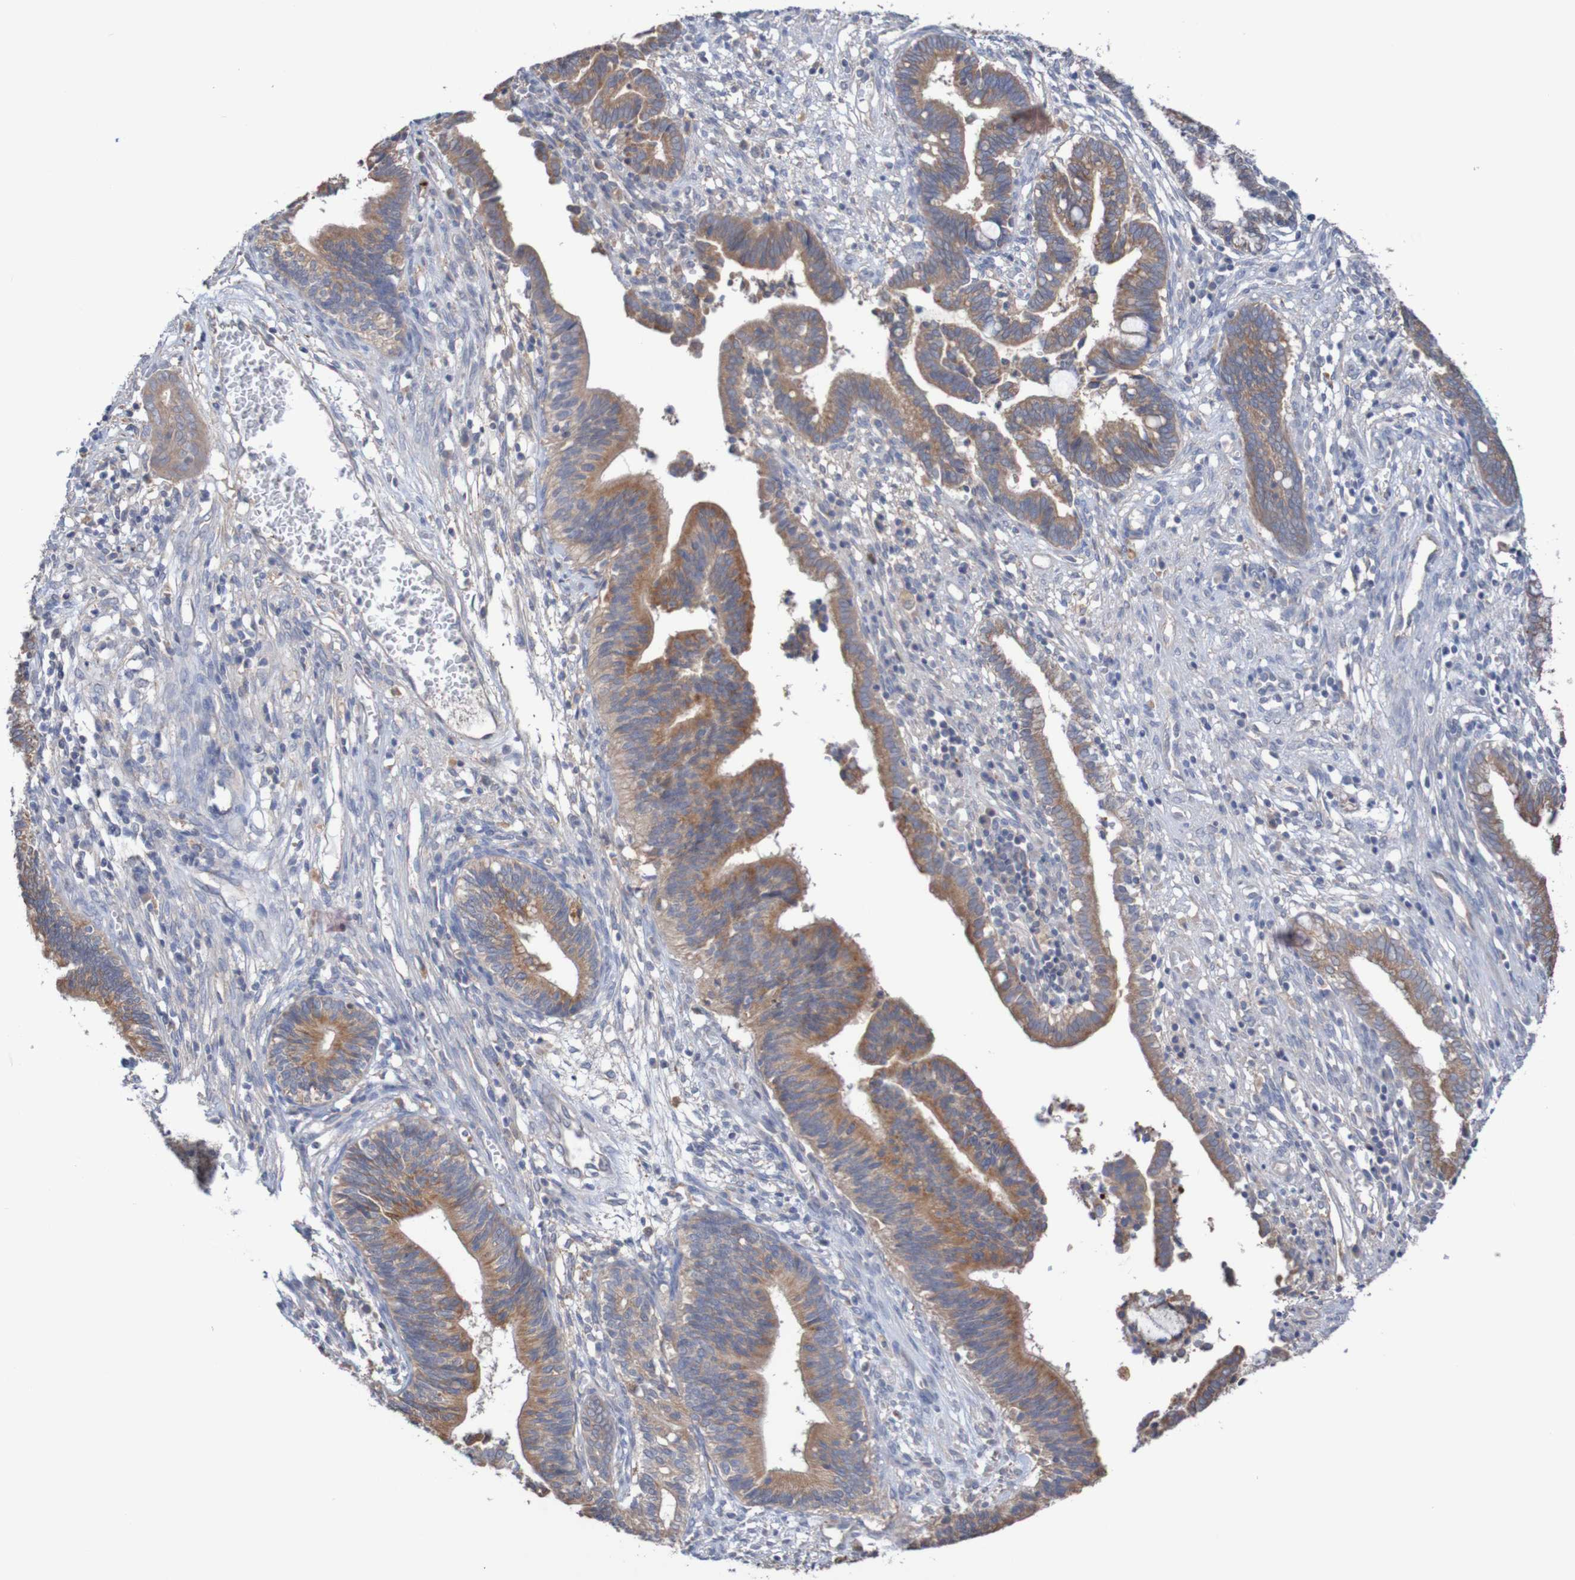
{"staining": {"intensity": "moderate", "quantity": ">75%", "location": "cytoplasmic/membranous"}, "tissue": "cervical cancer", "cell_type": "Tumor cells", "image_type": "cancer", "snomed": [{"axis": "morphology", "description": "Adenocarcinoma, NOS"}, {"axis": "topography", "description": "Cervix"}], "caption": "Cervical cancer stained with immunohistochemistry (IHC) demonstrates moderate cytoplasmic/membranous positivity in about >75% of tumor cells. (IHC, brightfield microscopy, high magnification).", "gene": "PHYH", "patient": {"sex": "female", "age": 44}}